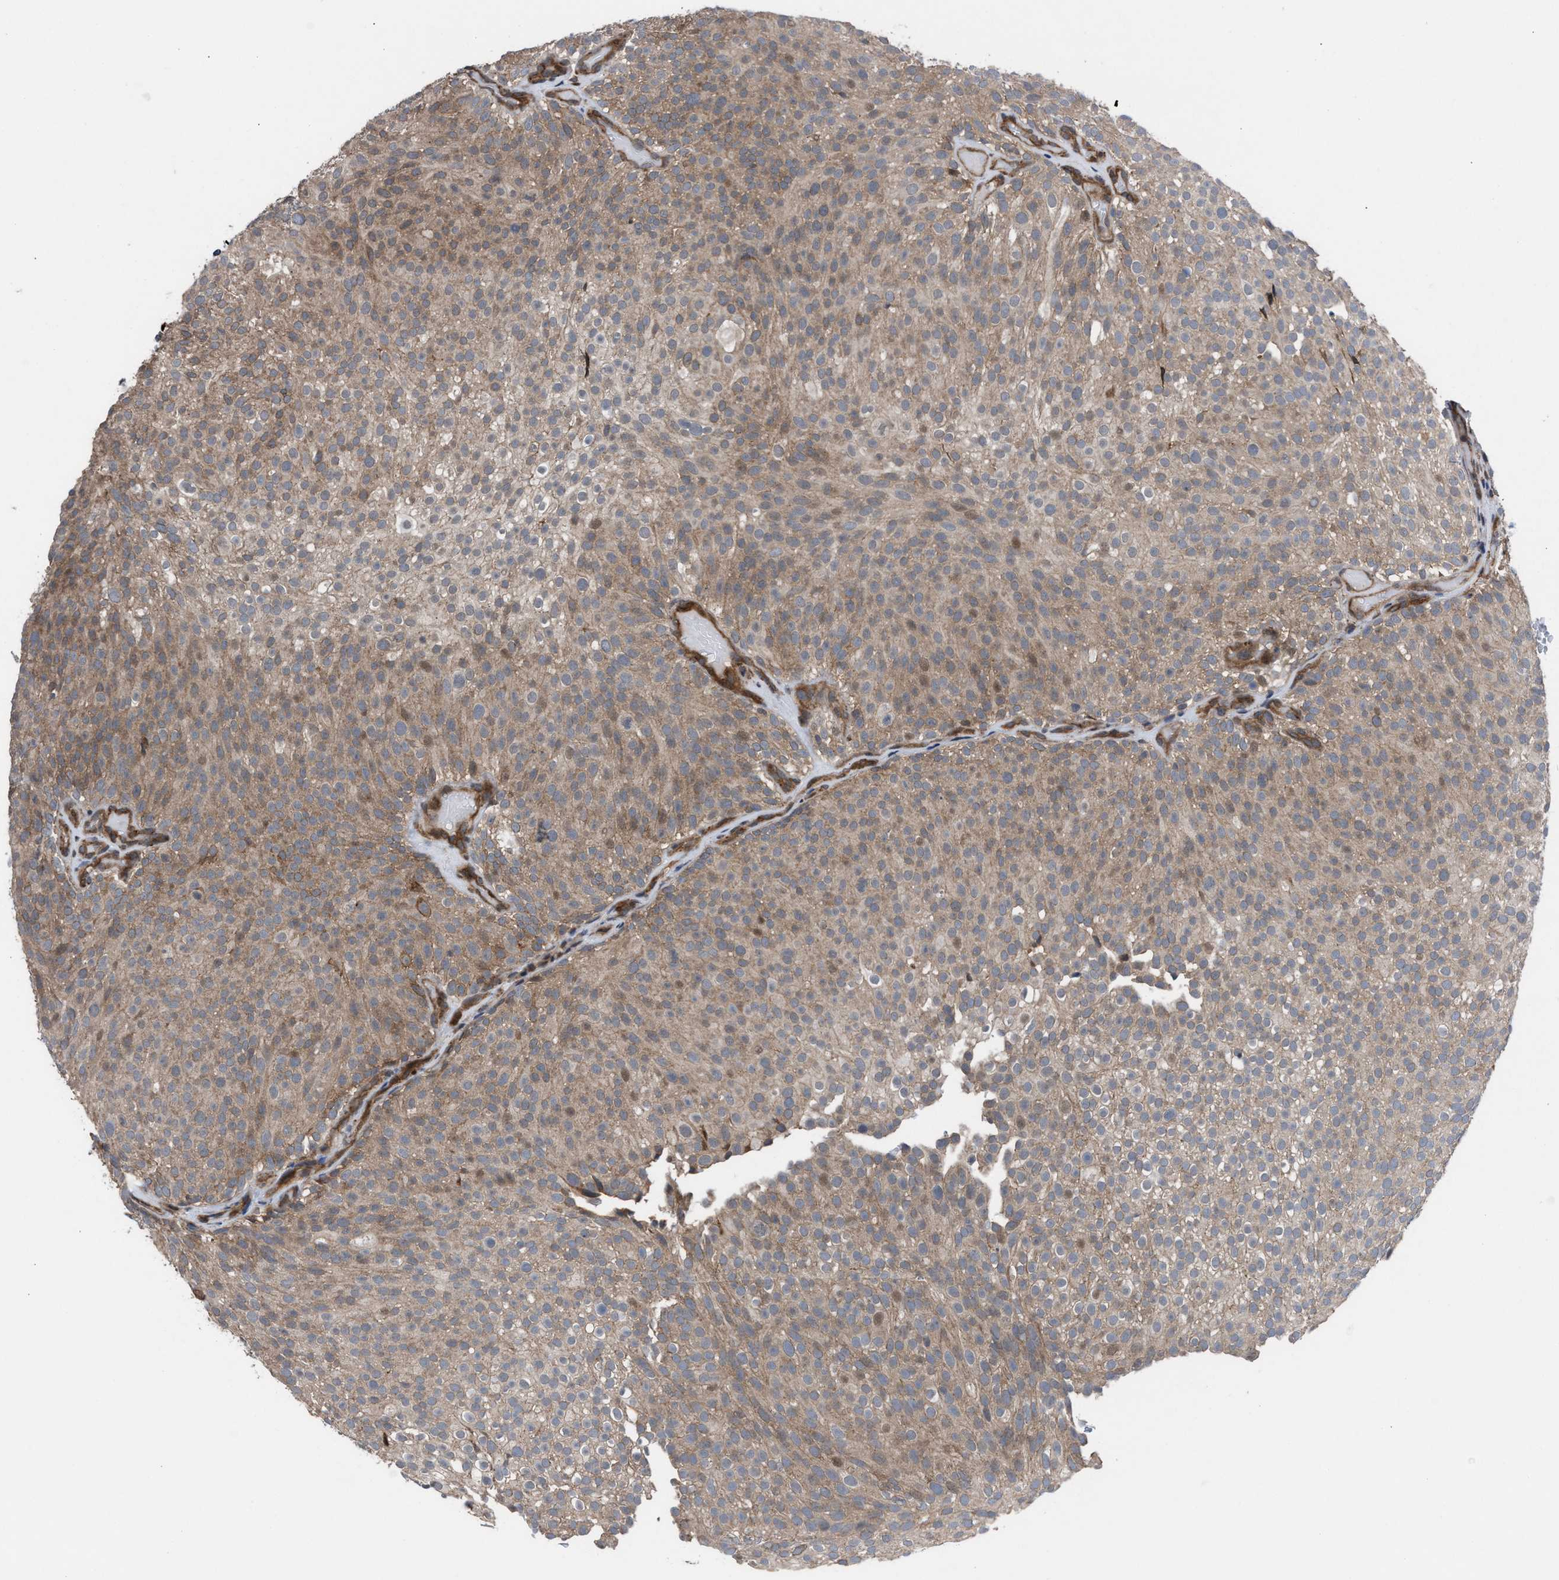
{"staining": {"intensity": "weak", "quantity": ">75%", "location": "cytoplasmic/membranous"}, "tissue": "urothelial cancer", "cell_type": "Tumor cells", "image_type": "cancer", "snomed": [{"axis": "morphology", "description": "Urothelial carcinoma, Low grade"}, {"axis": "topography", "description": "Urinary bladder"}], "caption": "Urothelial cancer was stained to show a protein in brown. There is low levels of weak cytoplasmic/membranous positivity in about >75% of tumor cells. The staining is performed using DAB (3,3'-diaminobenzidine) brown chromogen to label protein expression. The nuclei are counter-stained blue using hematoxylin.", "gene": "TP53BP2", "patient": {"sex": "male", "age": 78}}